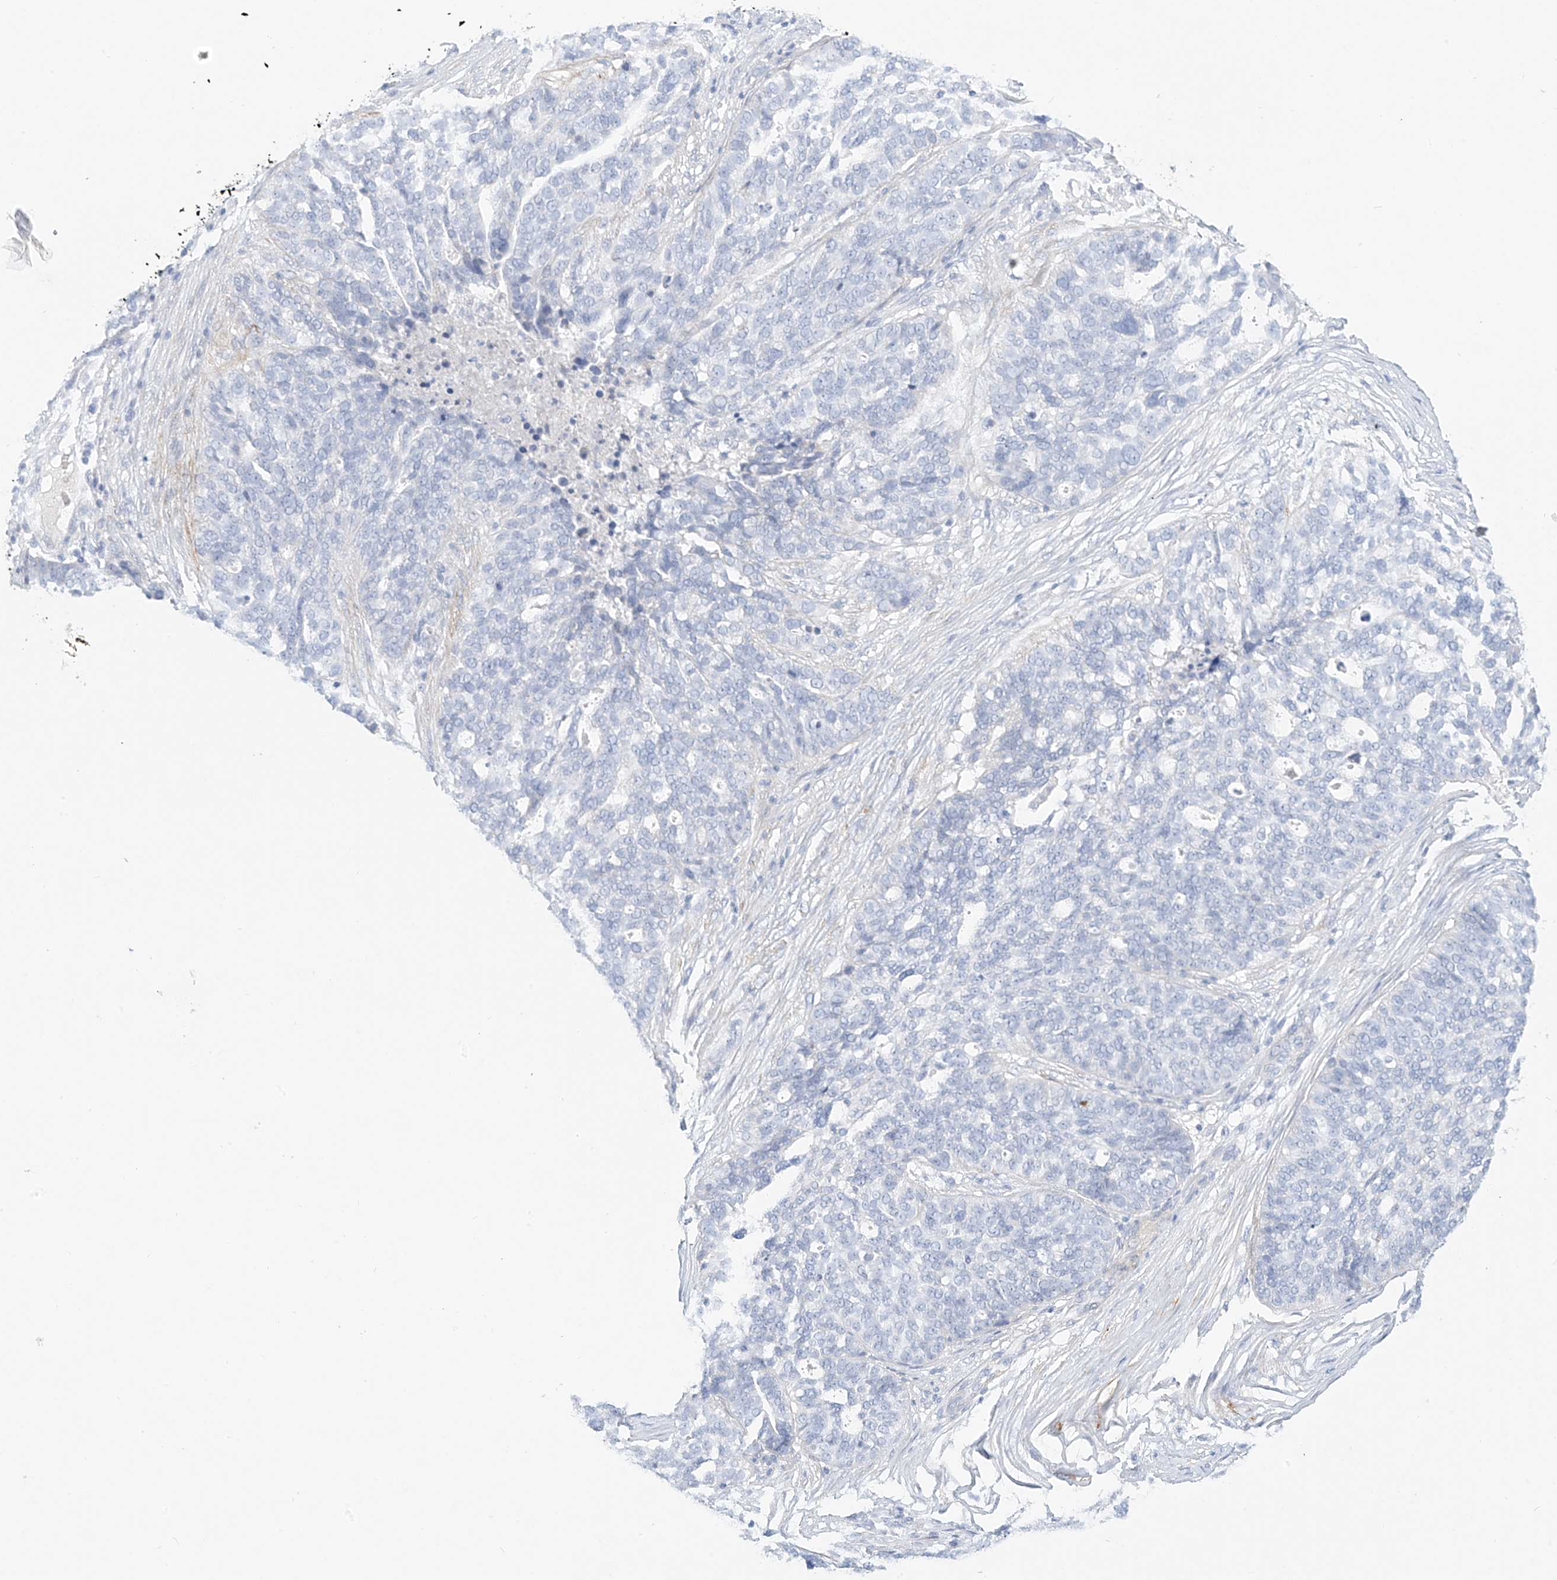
{"staining": {"intensity": "negative", "quantity": "none", "location": "none"}, "tissue": "ovarian cancer", "cell_type": "Tumor cells", "image_type": "cancer", "snomed": [{"axis": "morphology", "description": "Cystadenocarcinoma, serous, NOS"}, {"axis": "topography", "description": "Ovary"}], "caption": "Micrograph shows no protein expression in tumor cells of serous cystadenocarcinoma (ovarian) tissue. (Brightfield microscopy of DAB immunohistochemistry (IHC) at high magnification).", "gene": "ST3GAL5", "patient": {"sex": "female", "age": 59}}